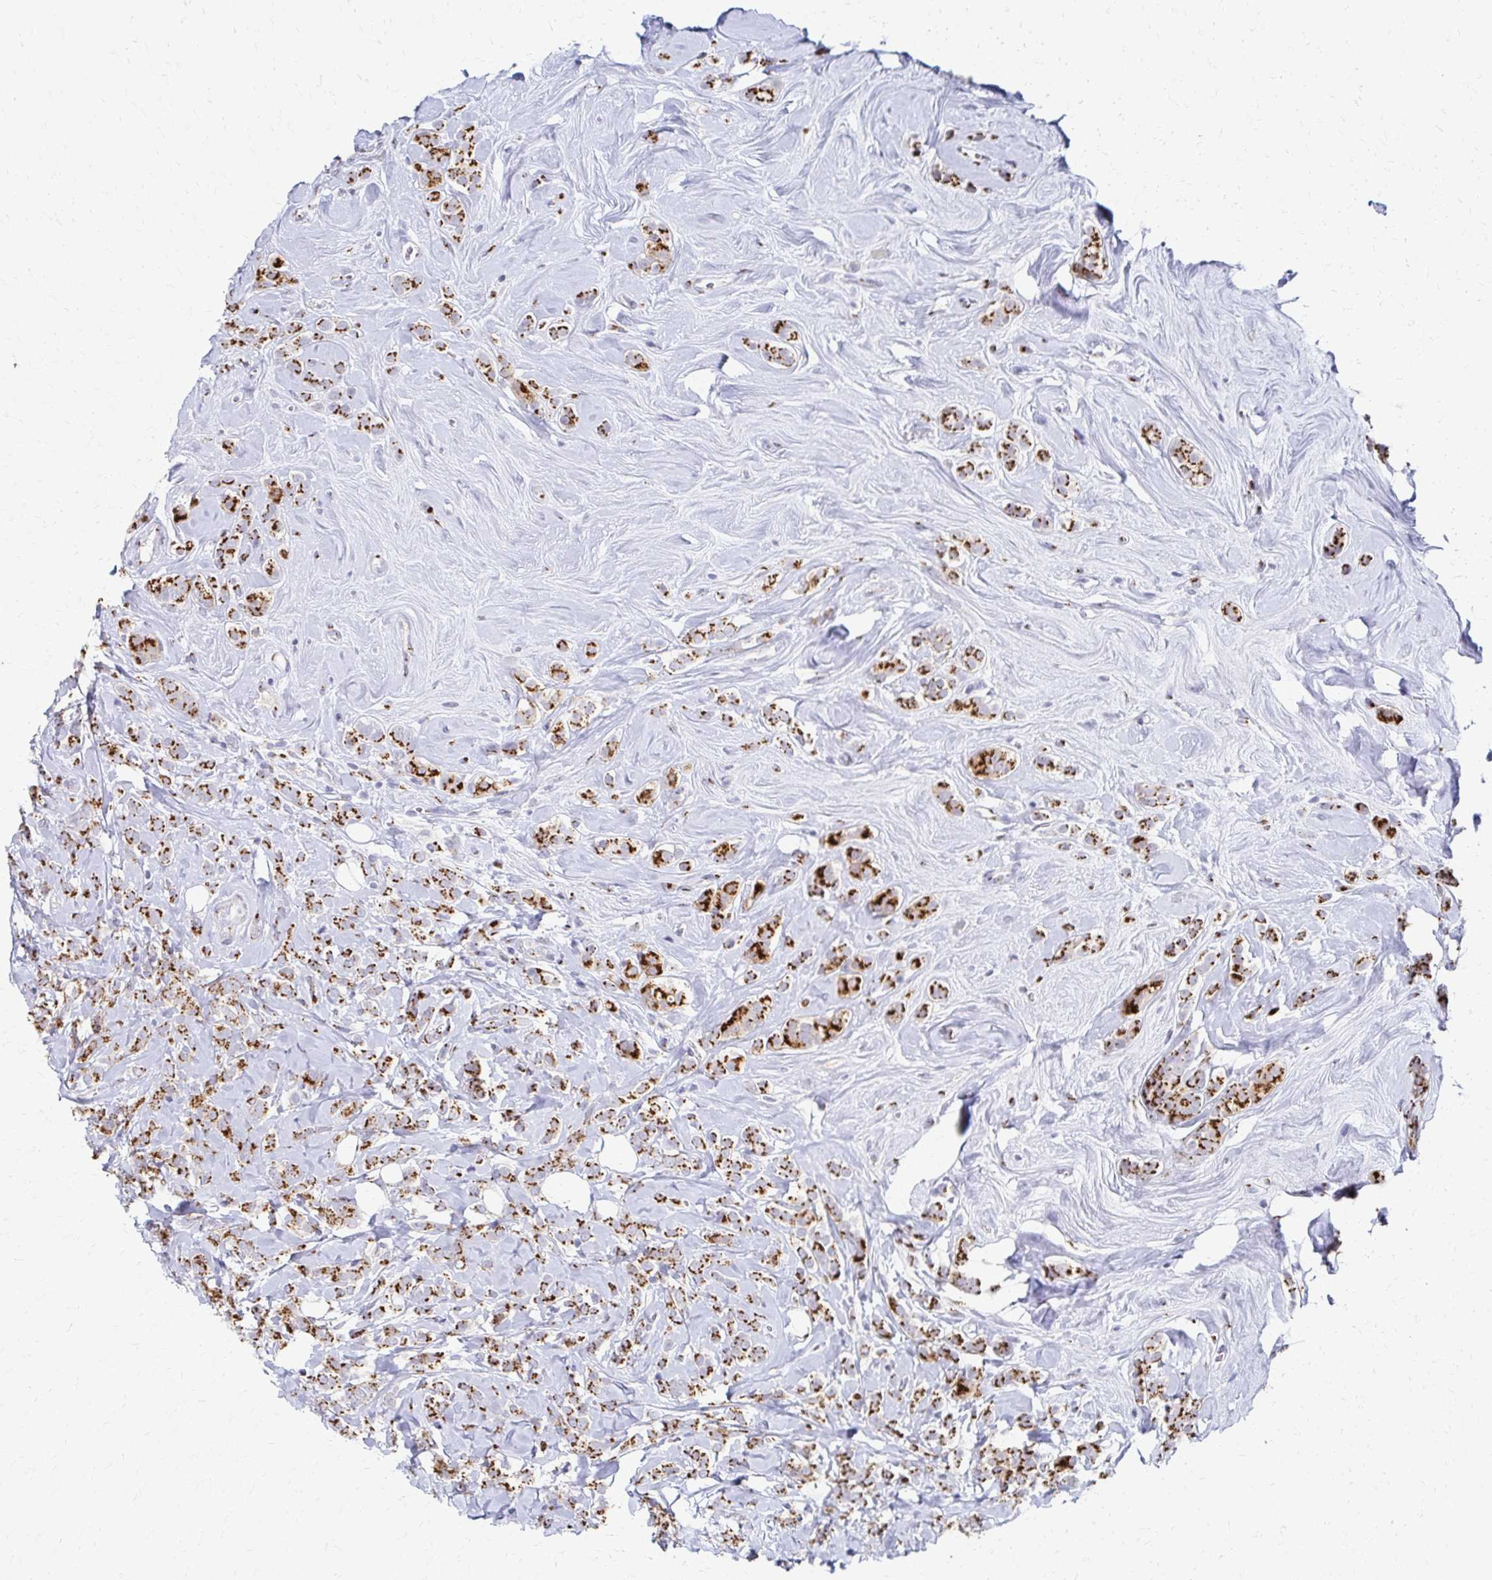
{"staining": {"intensity": "strong", "quantity": ">75%", "location": "cytoplasmic/membranous"}, "tissue": "breast cancer", "cell_type": "Tumor cells", "image_type": "cancer", "snomed": [{"axis": "morphology", "description": "Lobular carcinoma"}, {"axis": "topography", "description": "Breast"}], "caption": "Immunohistochemical staining of human breast lobular carcinoma displays high levels of strong cytoplasmic/membranous protein expression in about >75% of tumor cells.", "gene": "TM9SF1", "patient": {"sex": "female", "age": 49}}